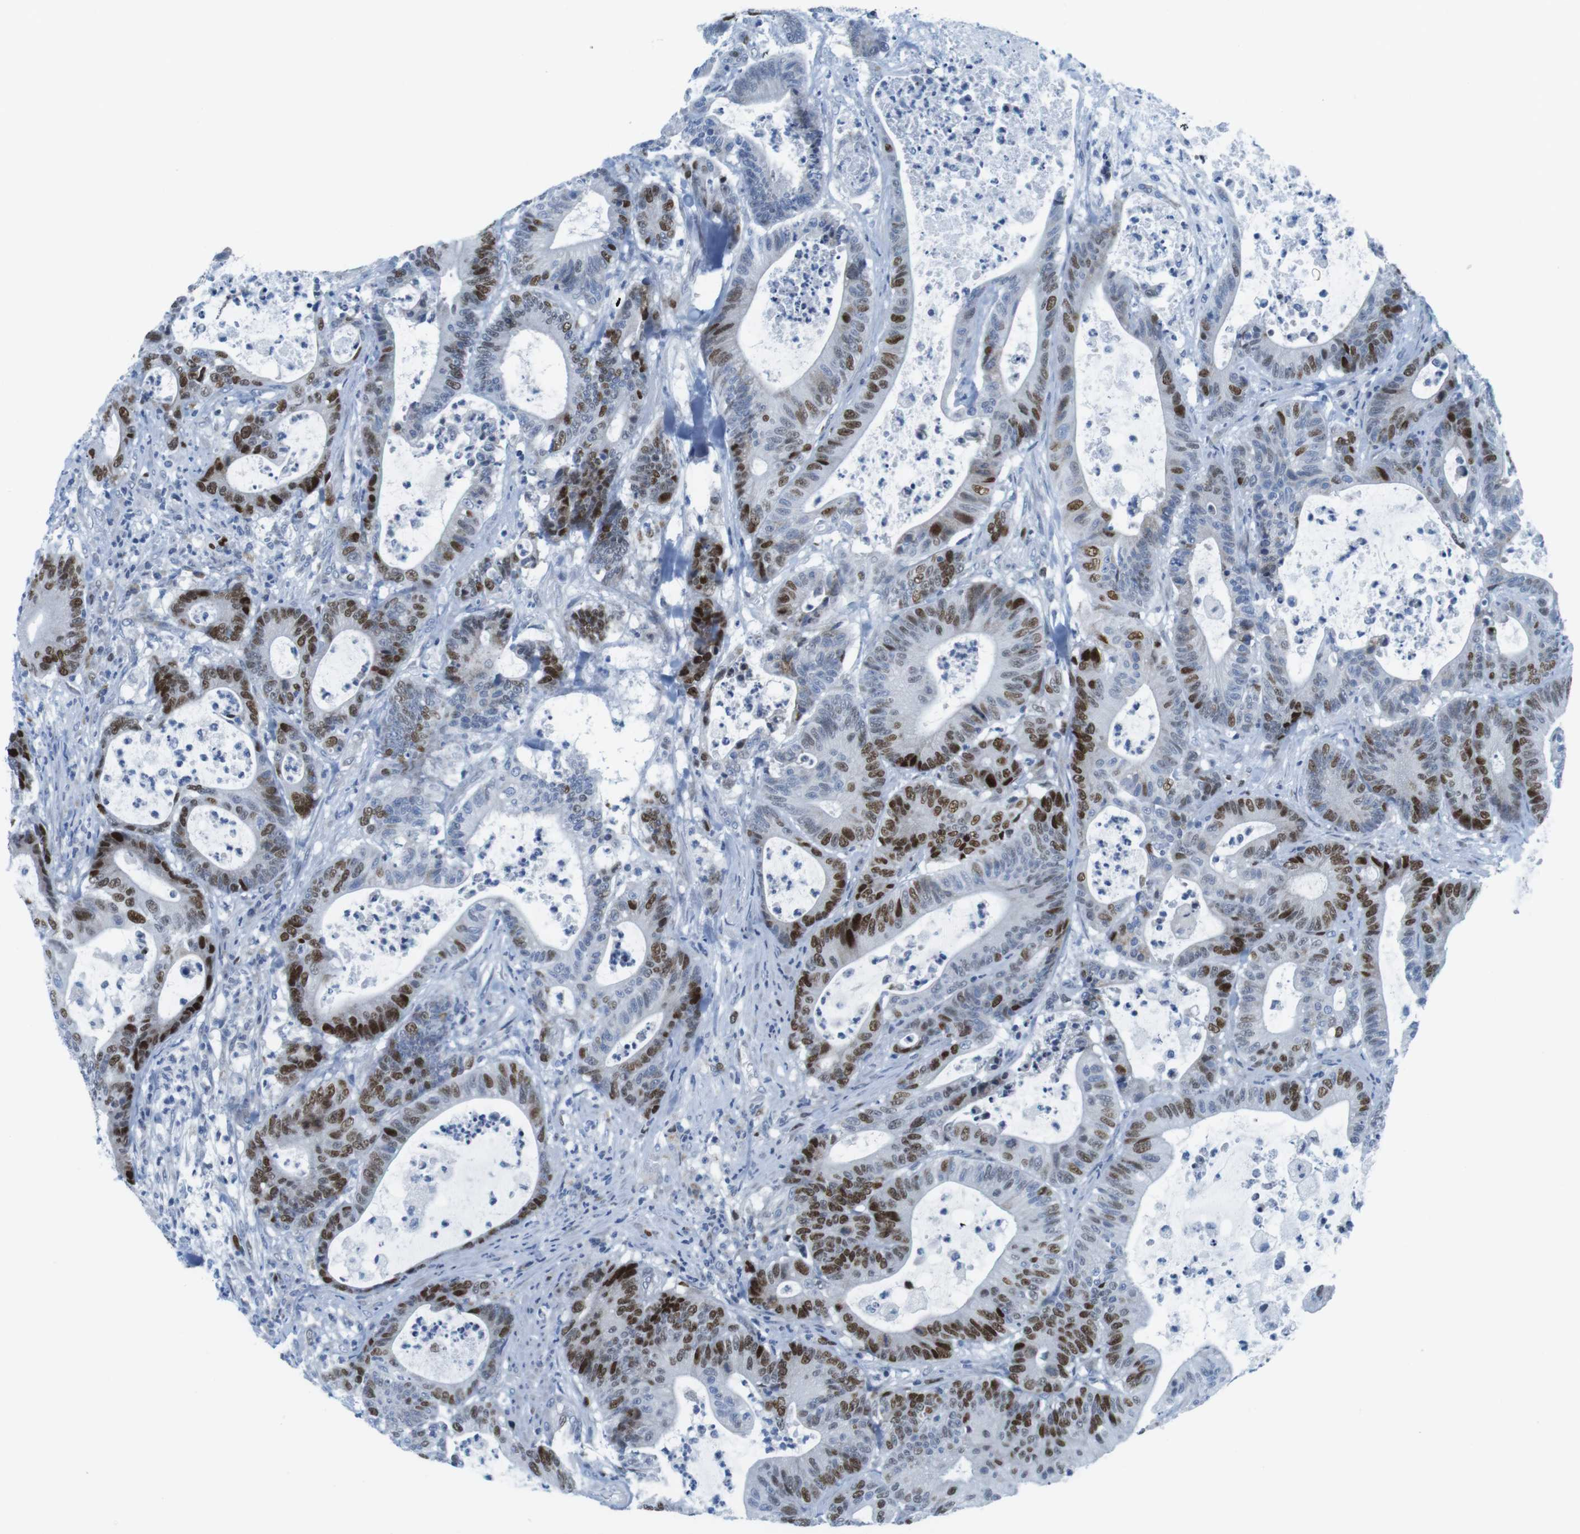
{"staining": {"intensity": "strong", "quantity": "25%-75%", "location": "nuclear"}, "tissue": "colorectal cancer", "cell_type": "Tumor cells", "image_type": "cancer", "snomed": [{"axis": "morphology", "description": "Adenocarcinoma, NOS"}, {"axis": "topography", "description": "Colon"}], "caption": "Colorectal cancer (adenocarcinoma) stained for a protein exhibits strong nuclear positivity in tumor cells.", "gene": "CHAF1A", "patient": {"sex": "female", "age": 84}}